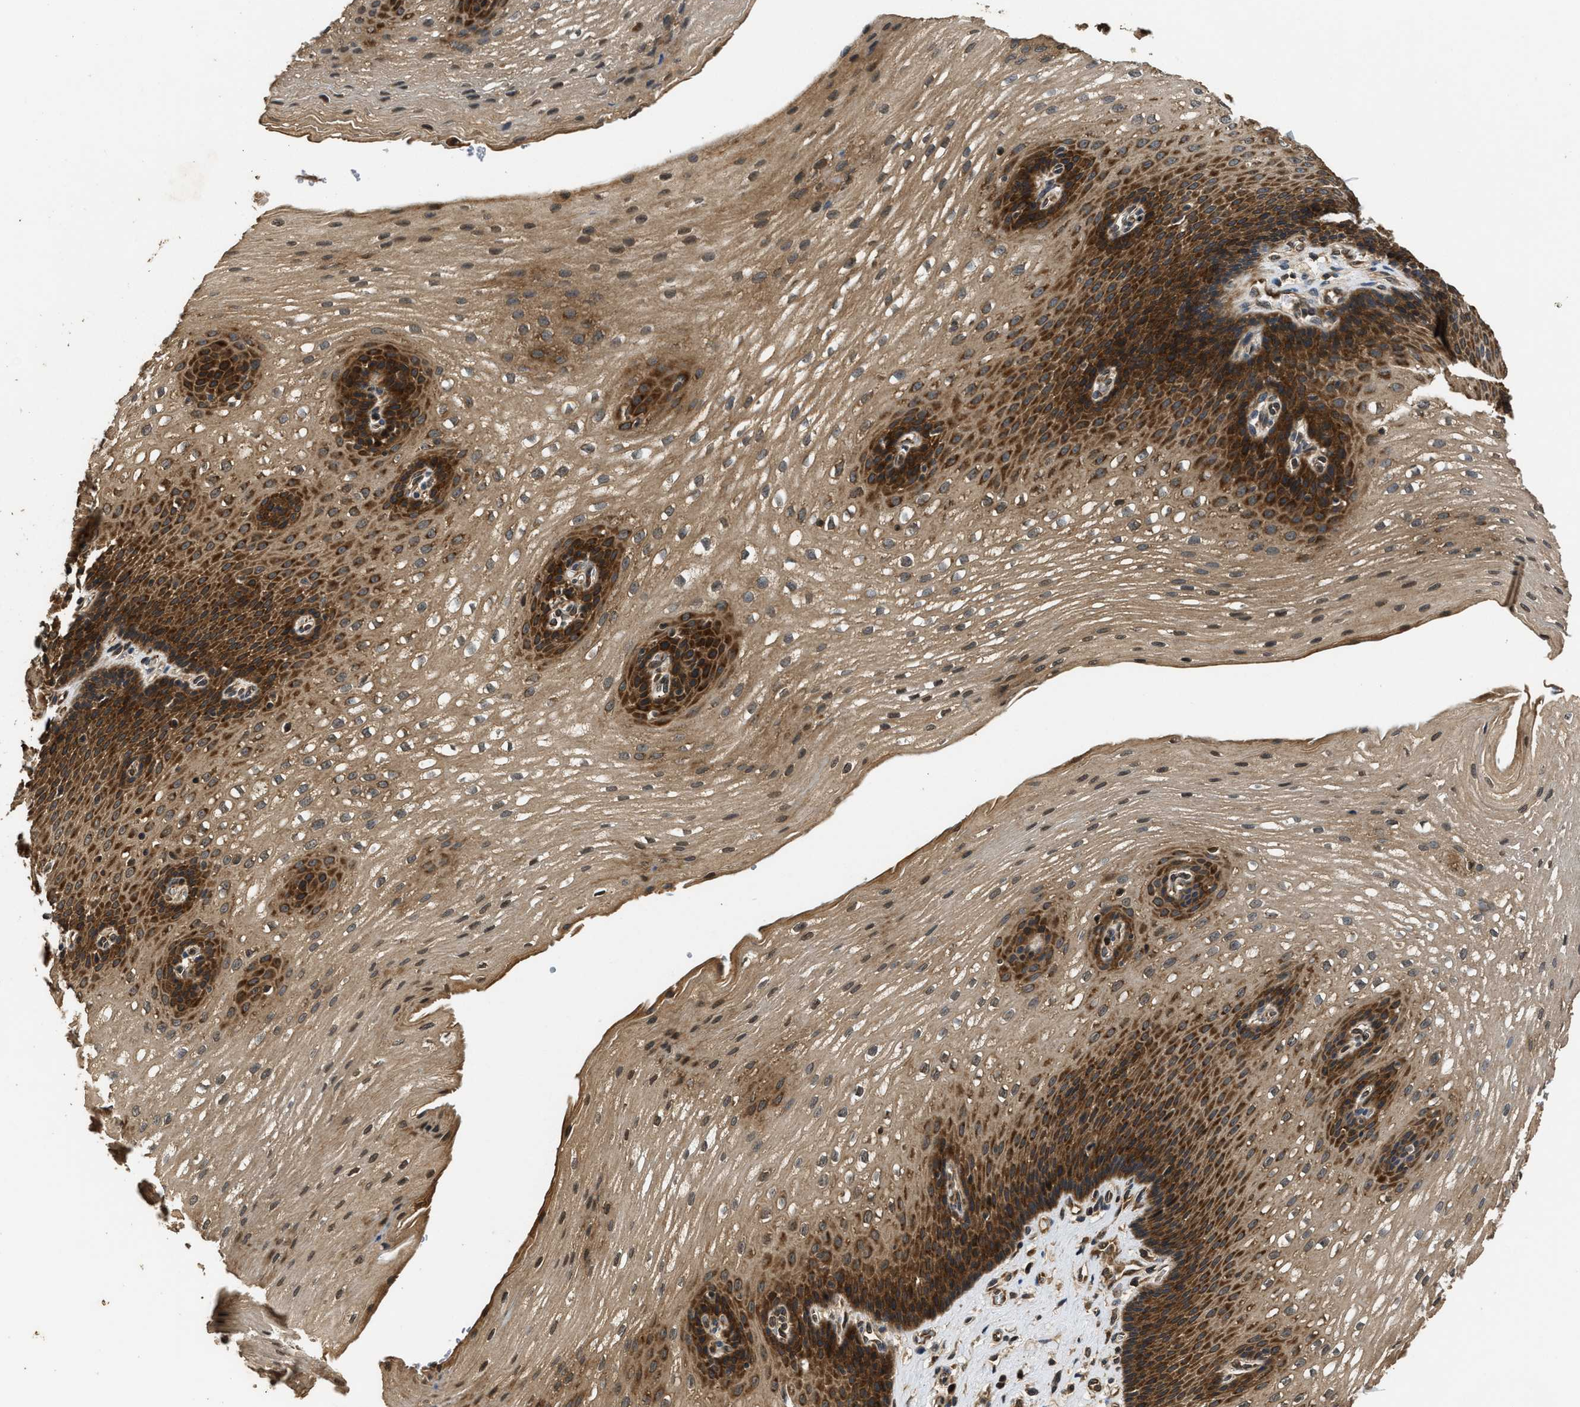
{"staining": {"intensity": "strong", "quantity": ">75%", "location": "cytoplasmic/membranous"}, "tissue": "esophagus", "cell_type": "Squamous epithelial cells", "image_type": "normal", "snomed": [{"axis": "morphology", "description": "Normal tissue, NOS"}, {"axis": "topography", "description": "Esophagus"}], "caption": "Immunohistochemistry (IHC) of unremarkable human esophagus demonstrates high levels of strong cytoplasmic/membranous positivity in approximately >75% of squamous epithelial cells. Nuclei are stained in blue.", "gene": "DNAJC2", "patient": {"sex": "male", "age": 48}}